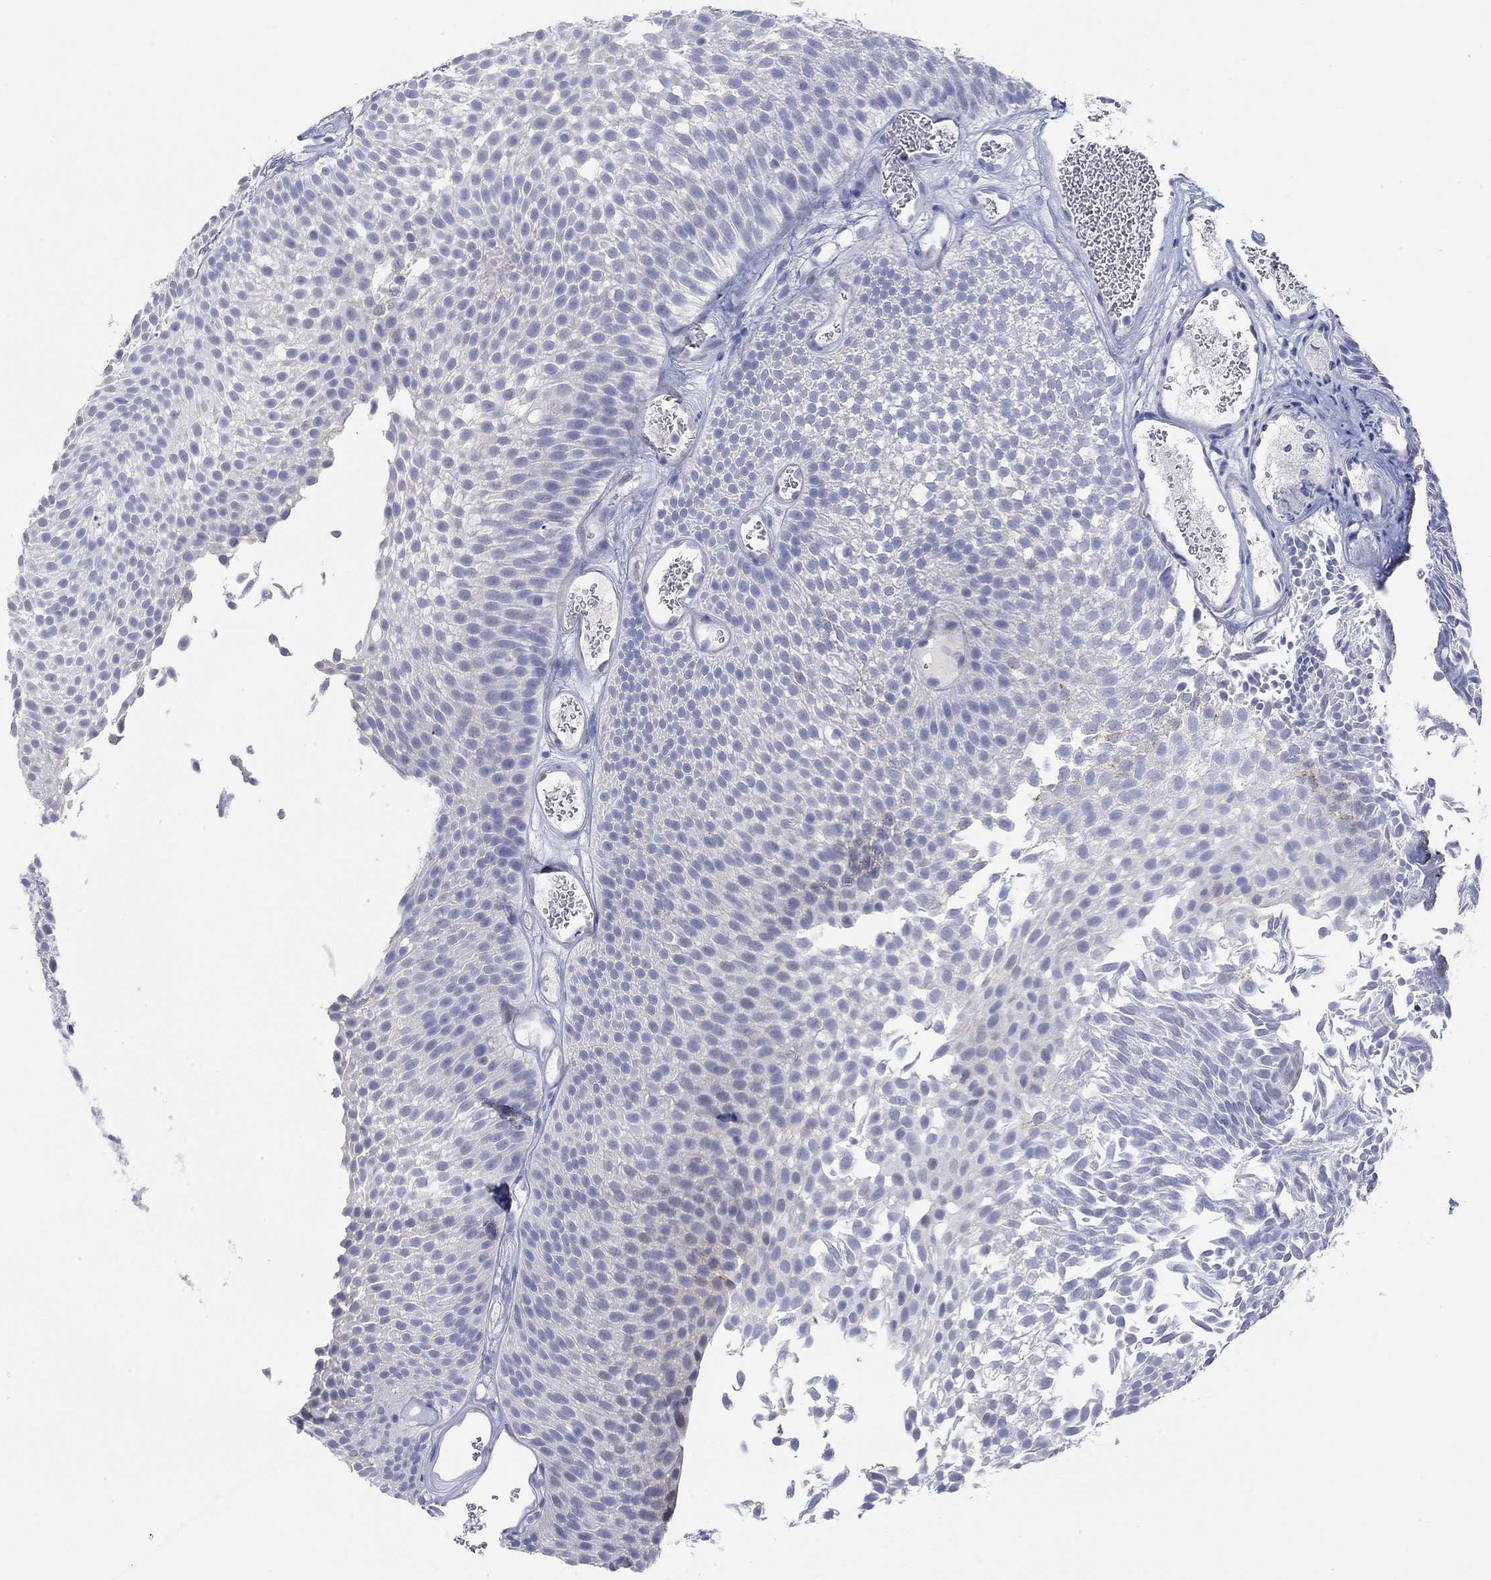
{"staining": {"intensity": "negative", "quantity": "none", "location": "none"}, "tissue": "urothelial cancer", "cell_type": "Tumor cells", "image_type": "cancer", "snomed": [{"axis": "morphology", "description": "Urothelial carcinoma, Low grade"}, {"axis": "topography", "description": "Urinary bladder"}], "caption": "Immunohistochemistry photomicrograph of human low-grade urothelial carcinoma stained for a protein (brown), which demonstrates no staining in tumor cells. (DAB IHC visualized using brightfield microscopy, high magnification).", "gene": "NAV3", "patient": {"sex": "male", "age": 52}}